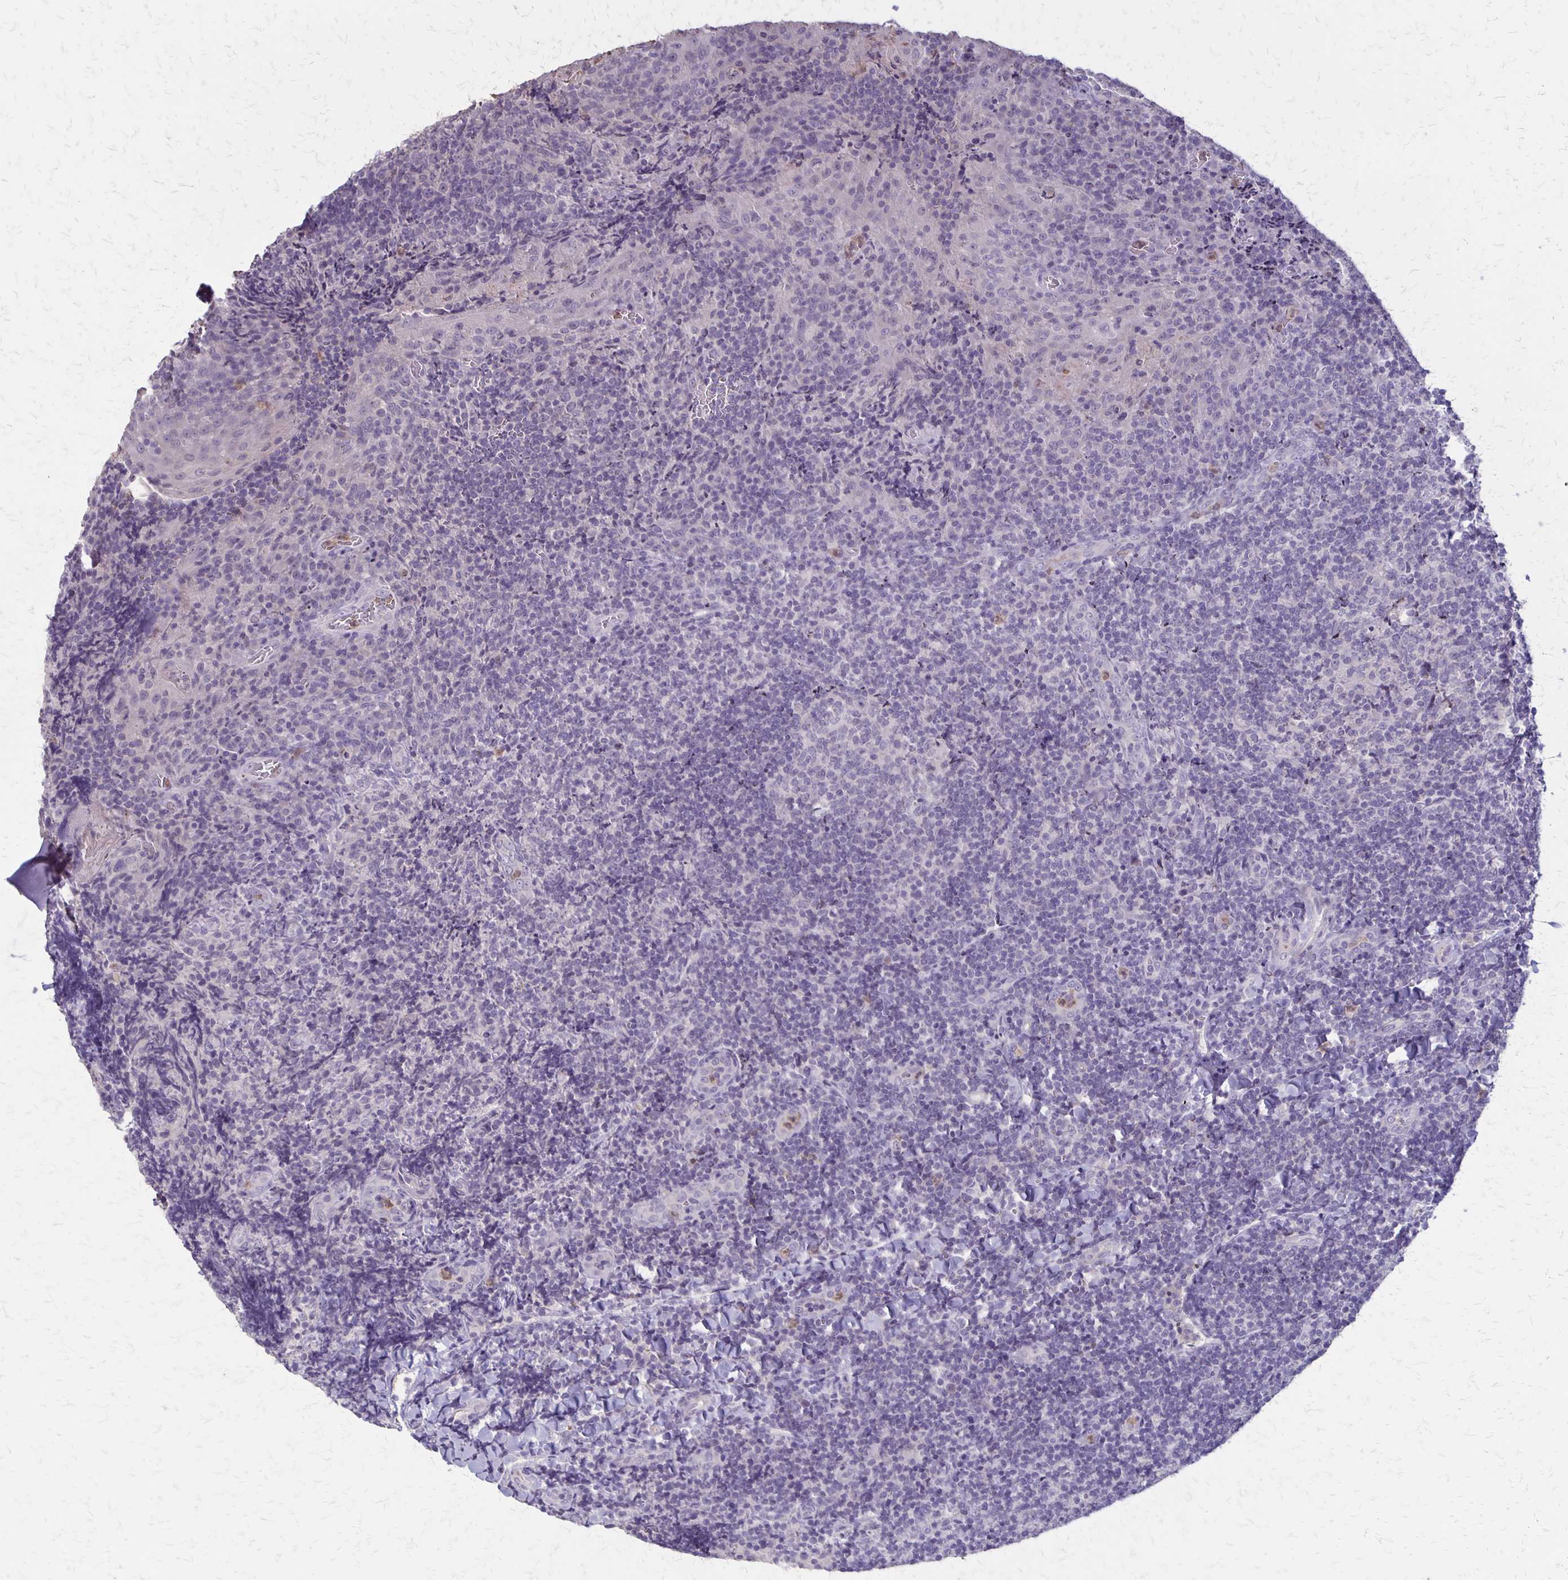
{"staining": {"intensity": "negative", "quantity": "none", "location": "none"}, "tissue": "tonsil", "cell_type": "Germinal center cells", "image_type": "normal", "snomed": [{"axis": "morphology", "description": "Normal tissue, NOS"}, {"axis": "topography", "description": "Tonsil"}], "caption": "Immunohistochemical staining of benign tonsil exhibits no significant positivity in germinal center cells.", "gene": "SEPTIN5", "patient": {"sex": "male", "age": 17}}